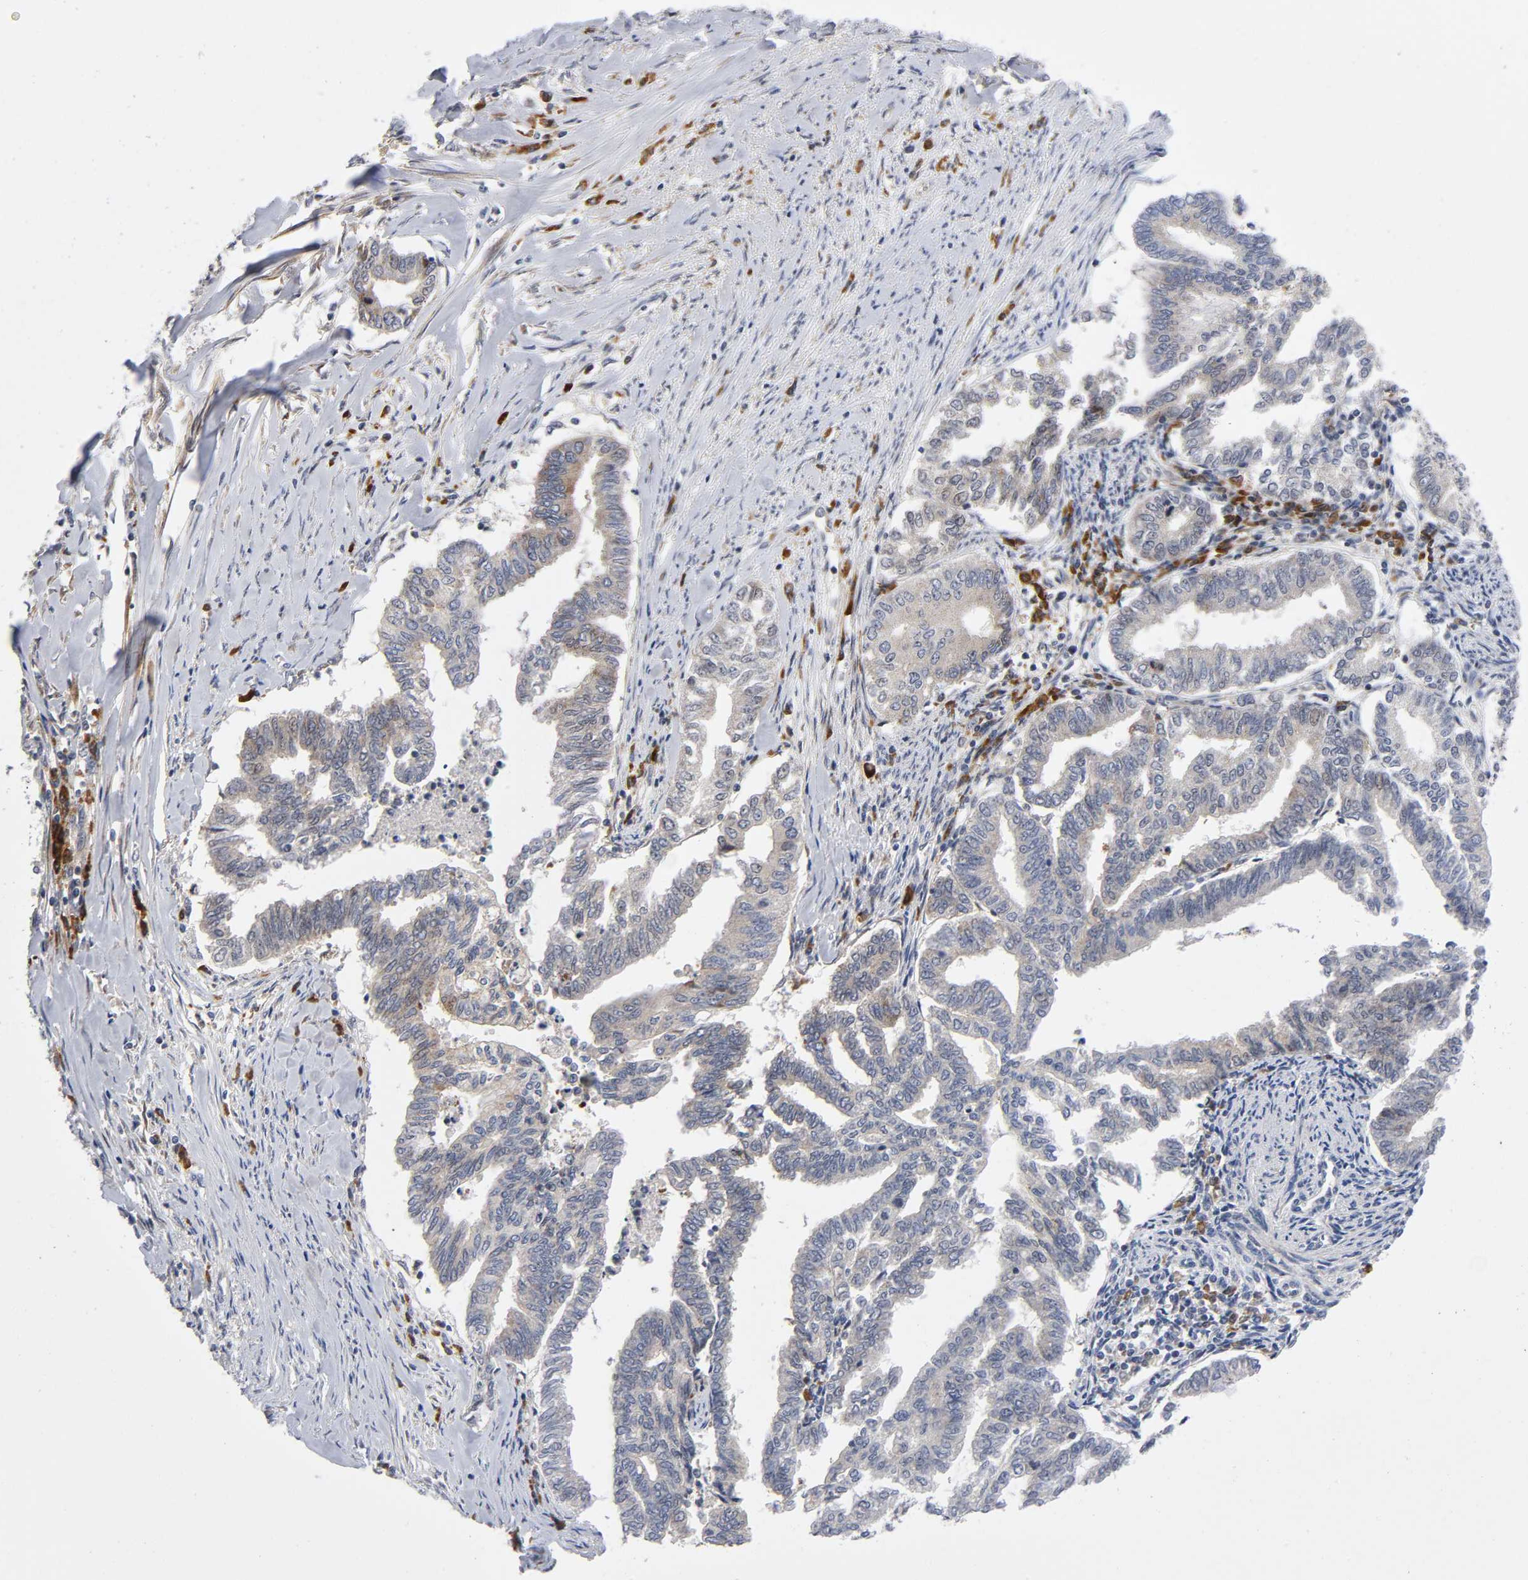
{"staining": {"intensity": "weak", "quantity": ">75%", "location": "cytoplasmic/membranous"}, "tissue": "endometrial cancer", "cell_type": "Tumor cells", "image_type": "cancer", "snomed": [{"axis": "morphology", "description": "Adenocarcinoma, NOS"}, {"axis": "topography", "description": "Endometrium"}], "caption": "Immunohistochemistry (IHC) staining of endometrial adenocarcinoma, which displays low levels of weak cytoplasmic/membranous expression in about >75% of tumor cells indicating weak cytoplasmic/membranous protein expression. The staining was performed using DAB (brown) for protein detection and nuclei were counterstained in hematoxylin (blue).", "gene": "EIF5", "patient": {"sex": "female", "age": 79}}